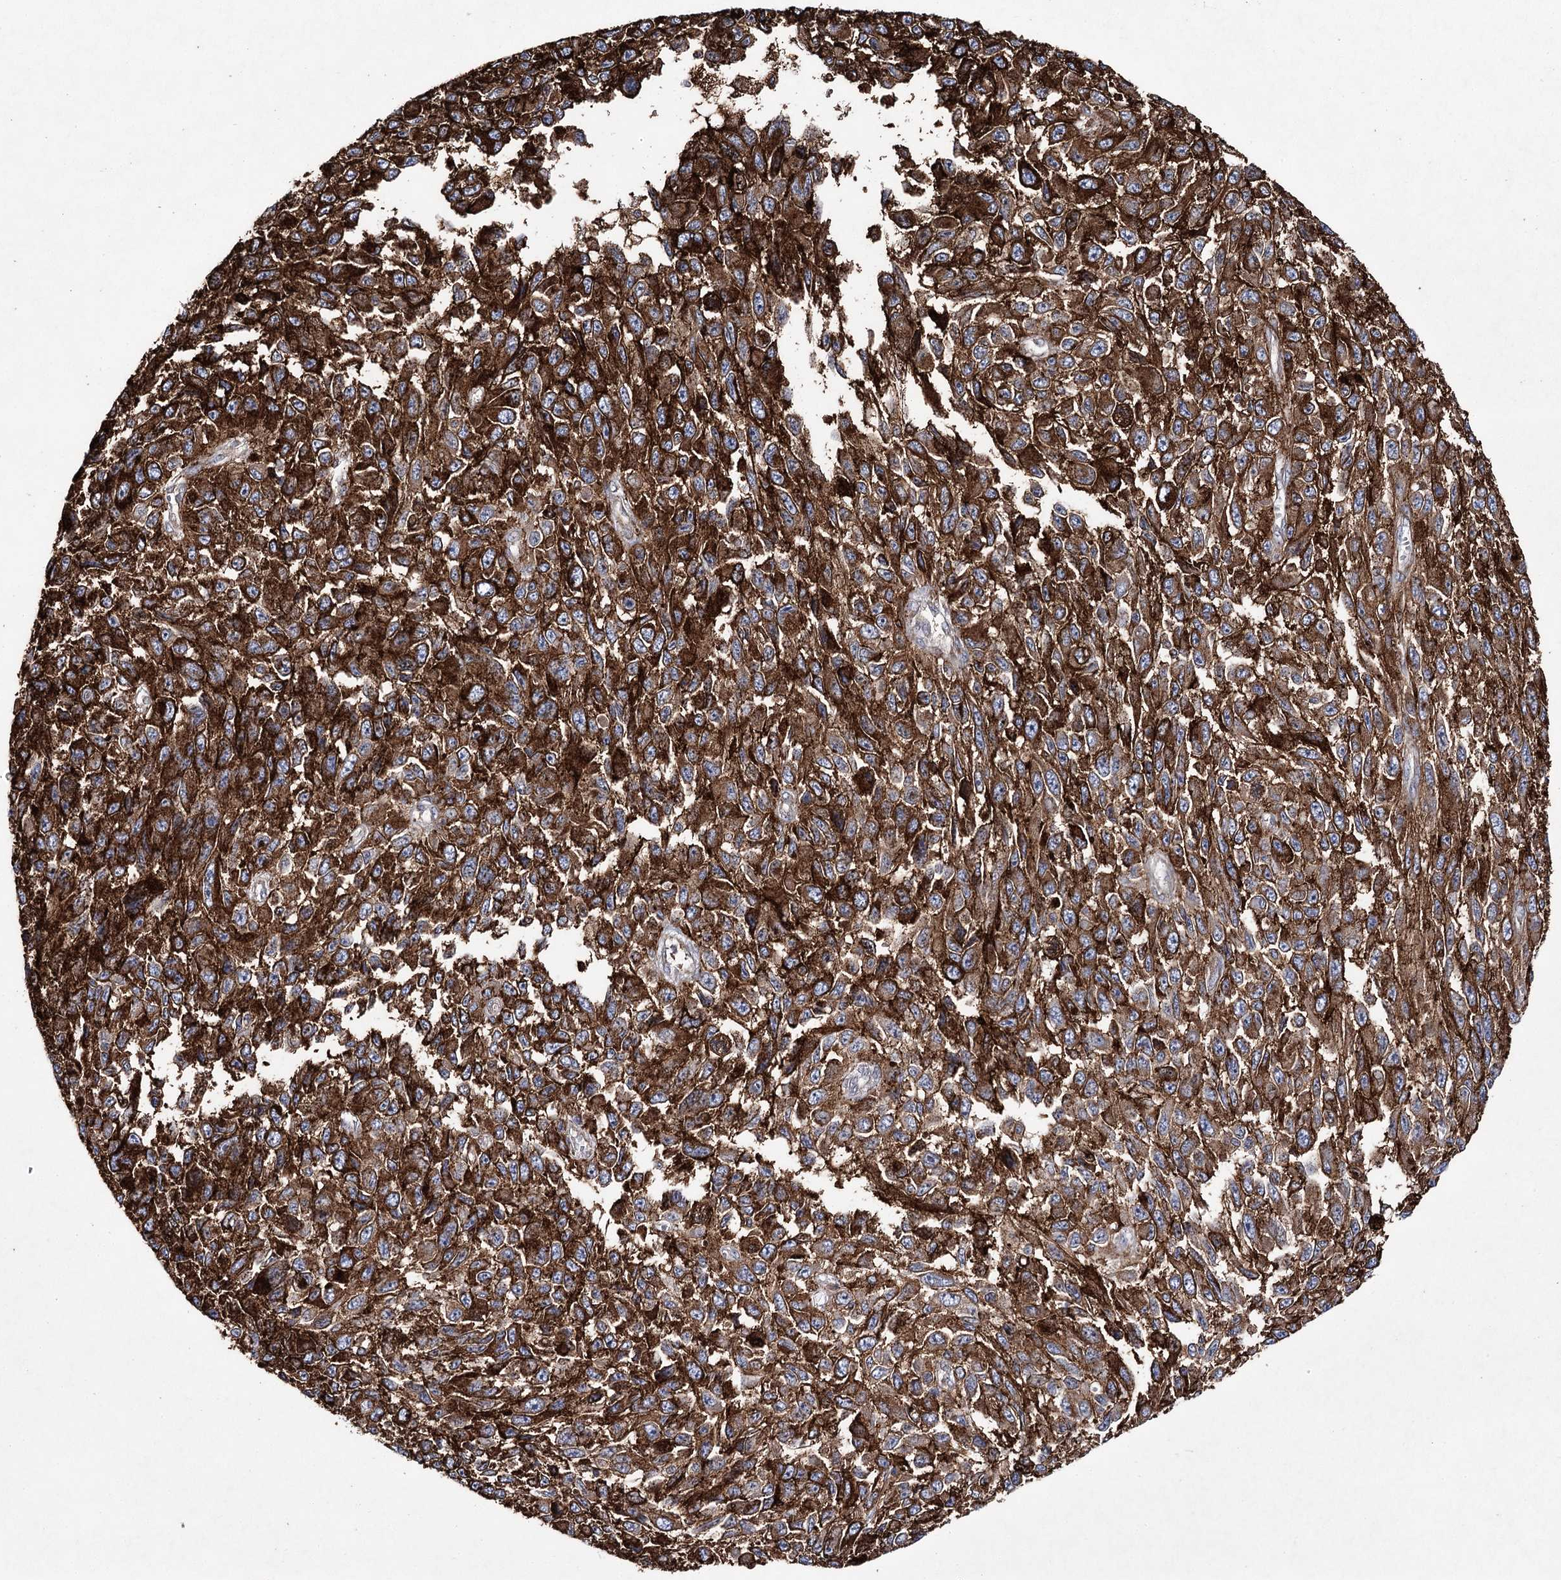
{"staining": {"intensity": "strong", "quantity": ">75%", "location": "cytoplasmic/membranous"}, "tissue": "melanoma", "cell_type": "Tumor cells", "image_type": "cancer", "snomed": [{"axis": "morphology", "description": "Normal tissue, NOS"}, {"axis": "morphology", "description": "Malignant melanoma, NOS"}, {"axis": "topography", "description": "Skin"}], "caption": "Protein analysis of malignant melanoma tissue displays strong cytoplasmic/membranous expression in approximately >75% of tumor cells.", "gene": "DCUN1D4", "patient": {"sex": "female", "age": 96}}